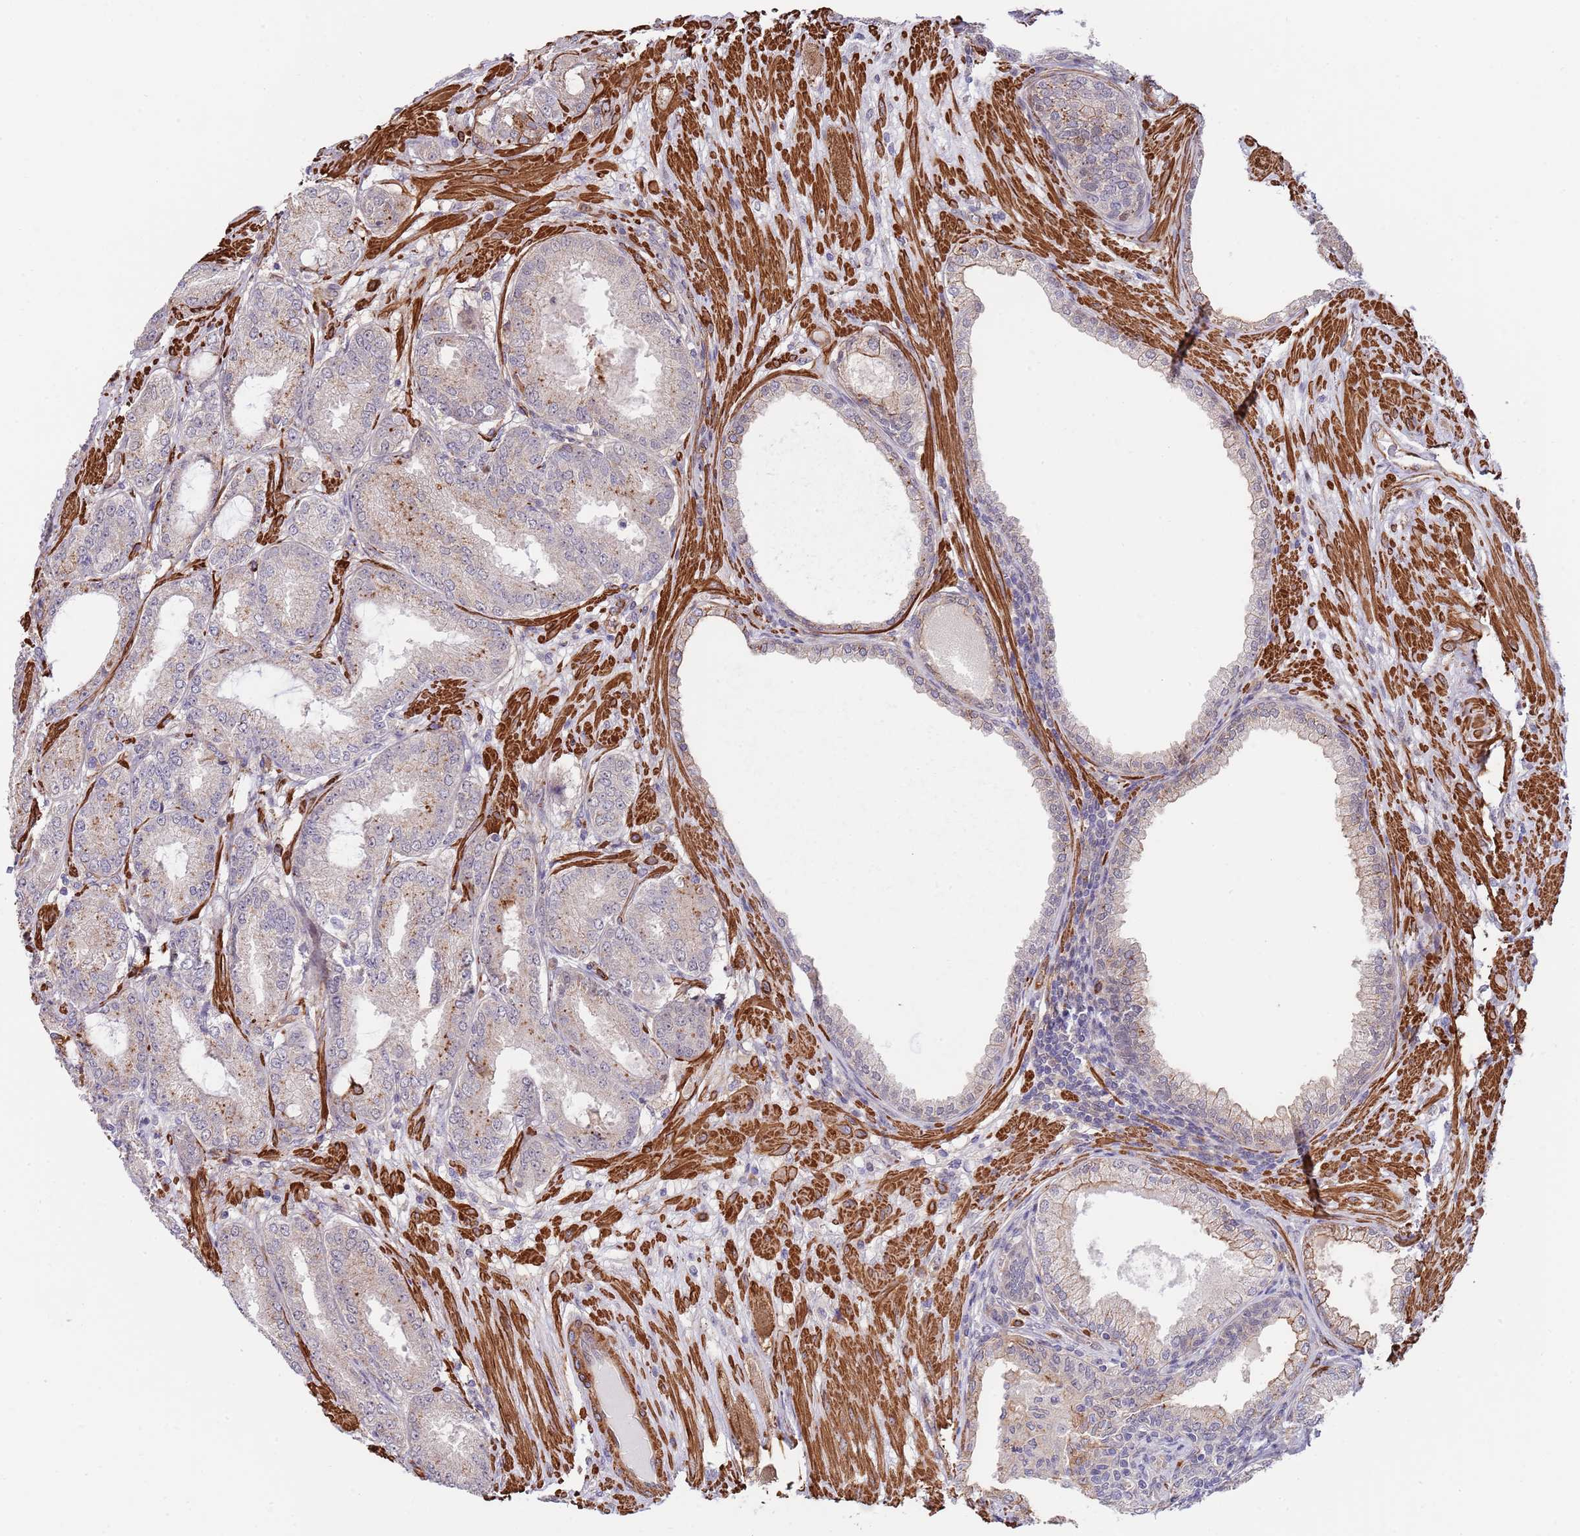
{"staining": {"intensity": "moderate", "quantity": "<25%", "location": "cytoplasmic/membranous"}, "tissue": "prostate cancer", "cell_type": "Tumor cells", "image_type": "cancer", "snomed": [{"axis": "morphology", "description": "Adenocarcinoma, High grade"}, {"axis": "topography", "description": "Prostate"}], "caption": "High-grade adenocarcinoma (prostate) tissue displays moderate cytoplasmic/membranous staining in approximately <25% of tumor cells The protein is stained brown, and the nuclei are stained in blue (DAB (3,3'-diaminobenzidine) IHC with brightfield microscopy, high magnification).", "gene": "BPNT1", "patient": {"sex": "male", "age": 71}}